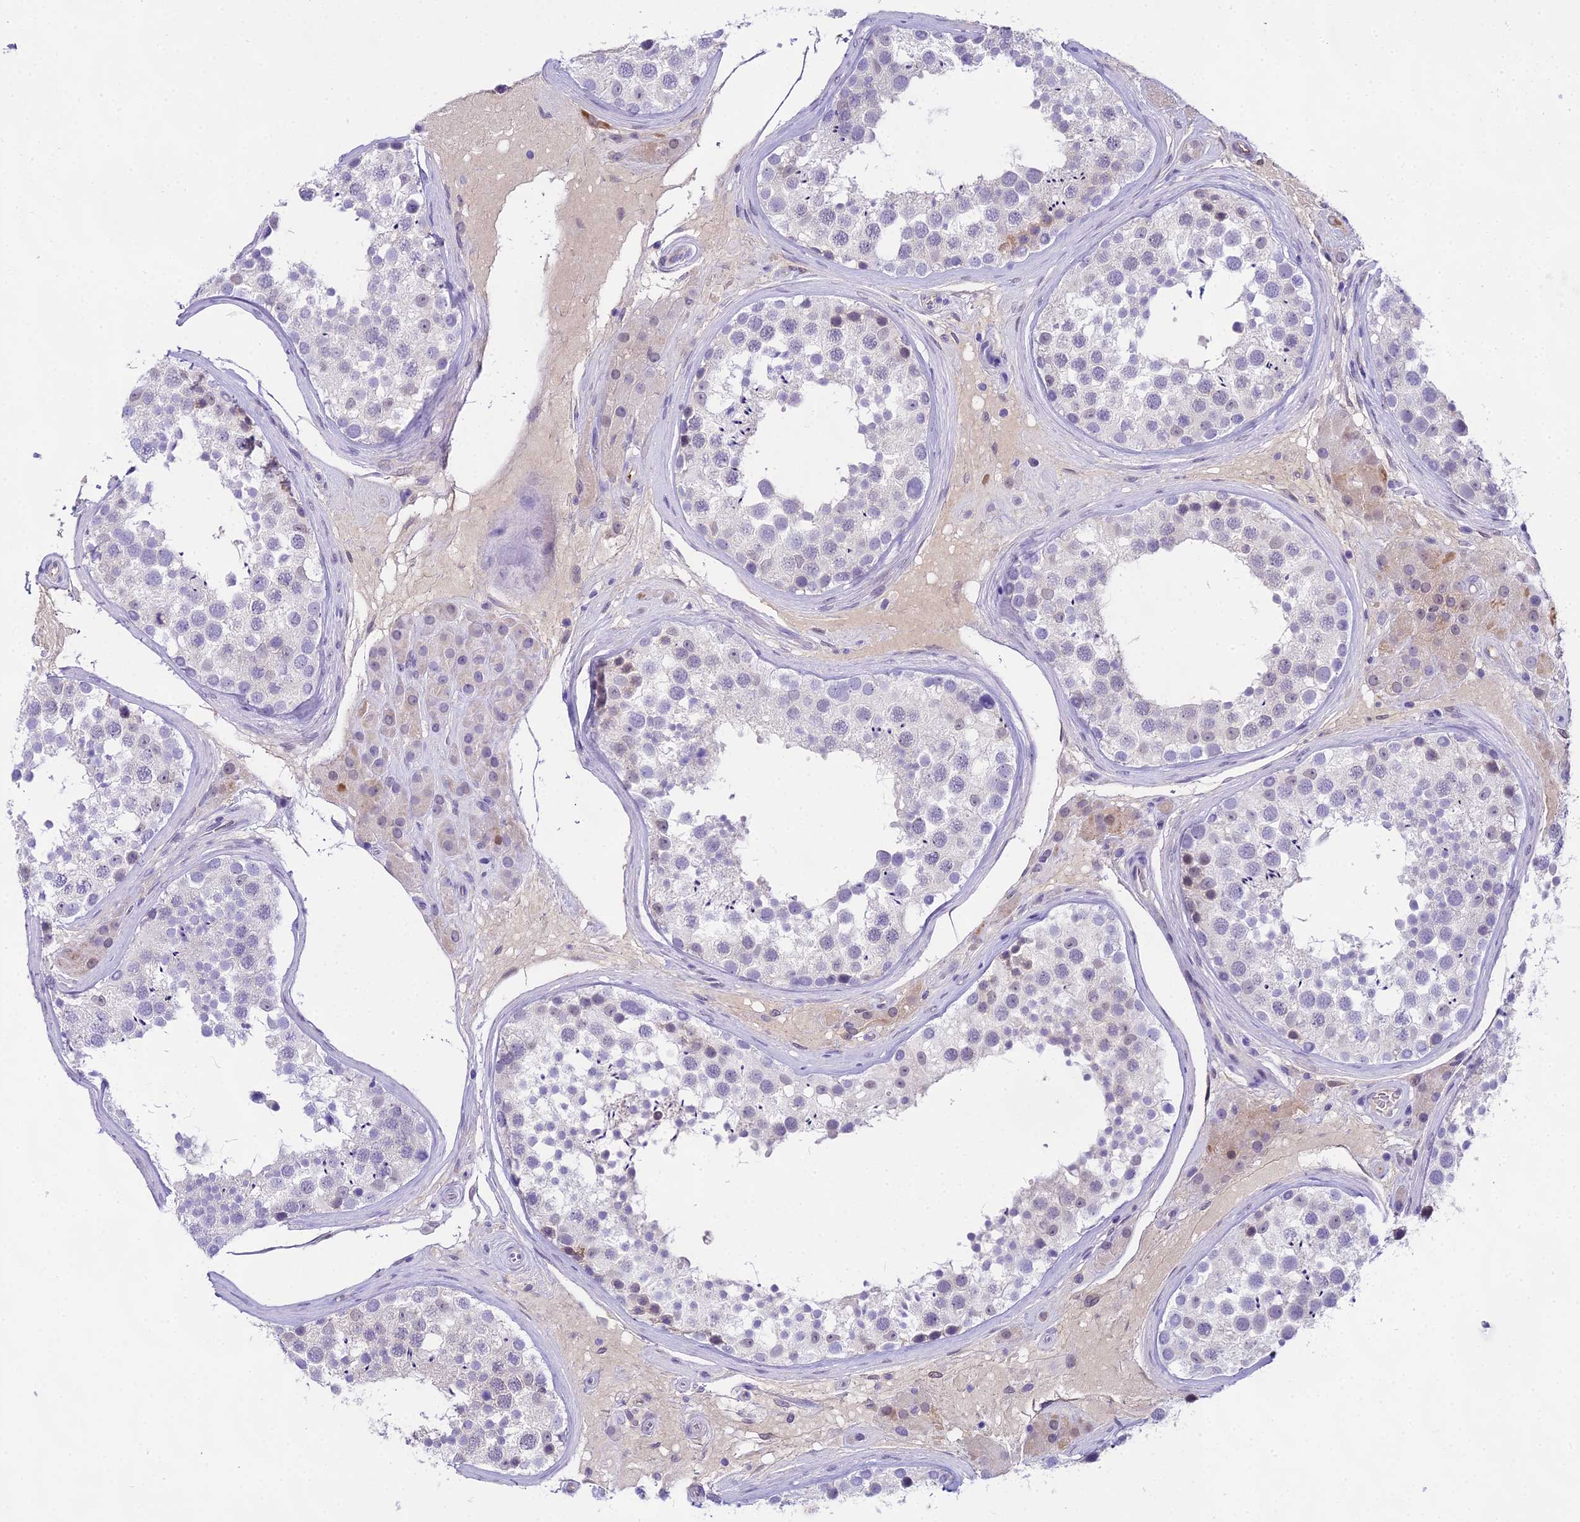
{"staining": {"intensity": "negative", "quantity": "none", "location": "none"}, "tissue": "testis", "cell_type": "Cells in seminiferous ducts", "image_type": "normal", "snomed": [{"axis": "morphology", "description": "Normal tissue, NOS"}, {"axis": "topography", "description": "Testis"}], "caption": "Cells in seminiferous ducts show no significant protein positivity in unremarkable testis. (DAB (3,3'-diaminobenzidine) immunohistochemistry visualized using brightfield microscopy, high magnification).", "gene": "MAT2A", "patient": {"sex": "male", "age": 46}}